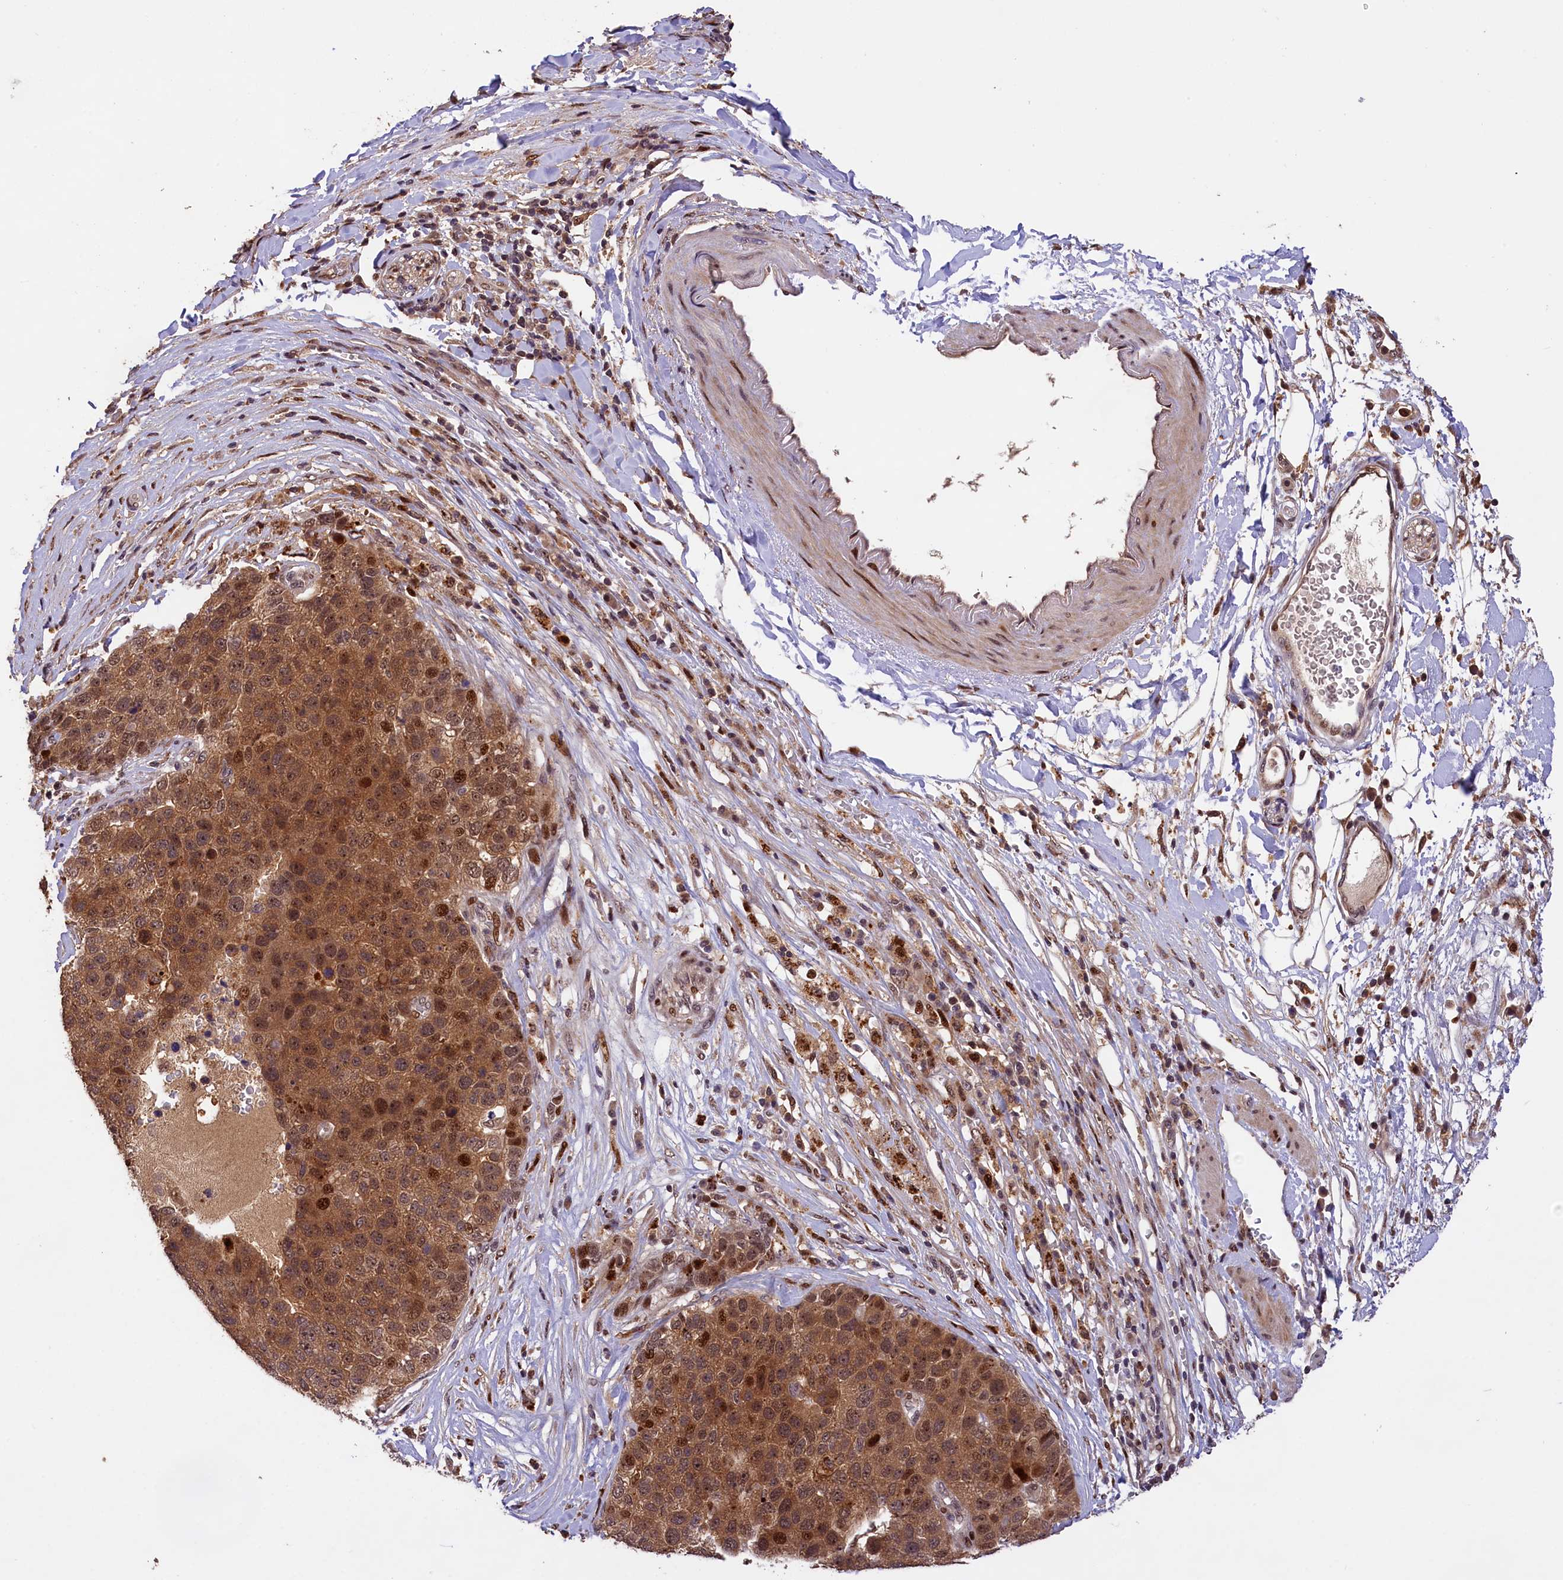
{"staining": {"intensity": "strong", "quantity": ">75%", "location": "cytoplasmic/membranous,nuclear"}, "tissue": "pancreatic cancer", "cell_type": "Tumor cells", "image_type": "cancer", "snomed": [{"axis": "morphology", "description": "Adenocarcinoma, NOS"}, {"axis": "topography", "description": "Pancreas"}], "caption": "Pancreatic adenocarcinoma was stained to show a protein in brown. There is high levels of strong cytoplasmic/membranous and nuclear staining in about >75% of tumor cells.", "gene": "PHAF1", "patient": {"sex": "female", "age": 61}}